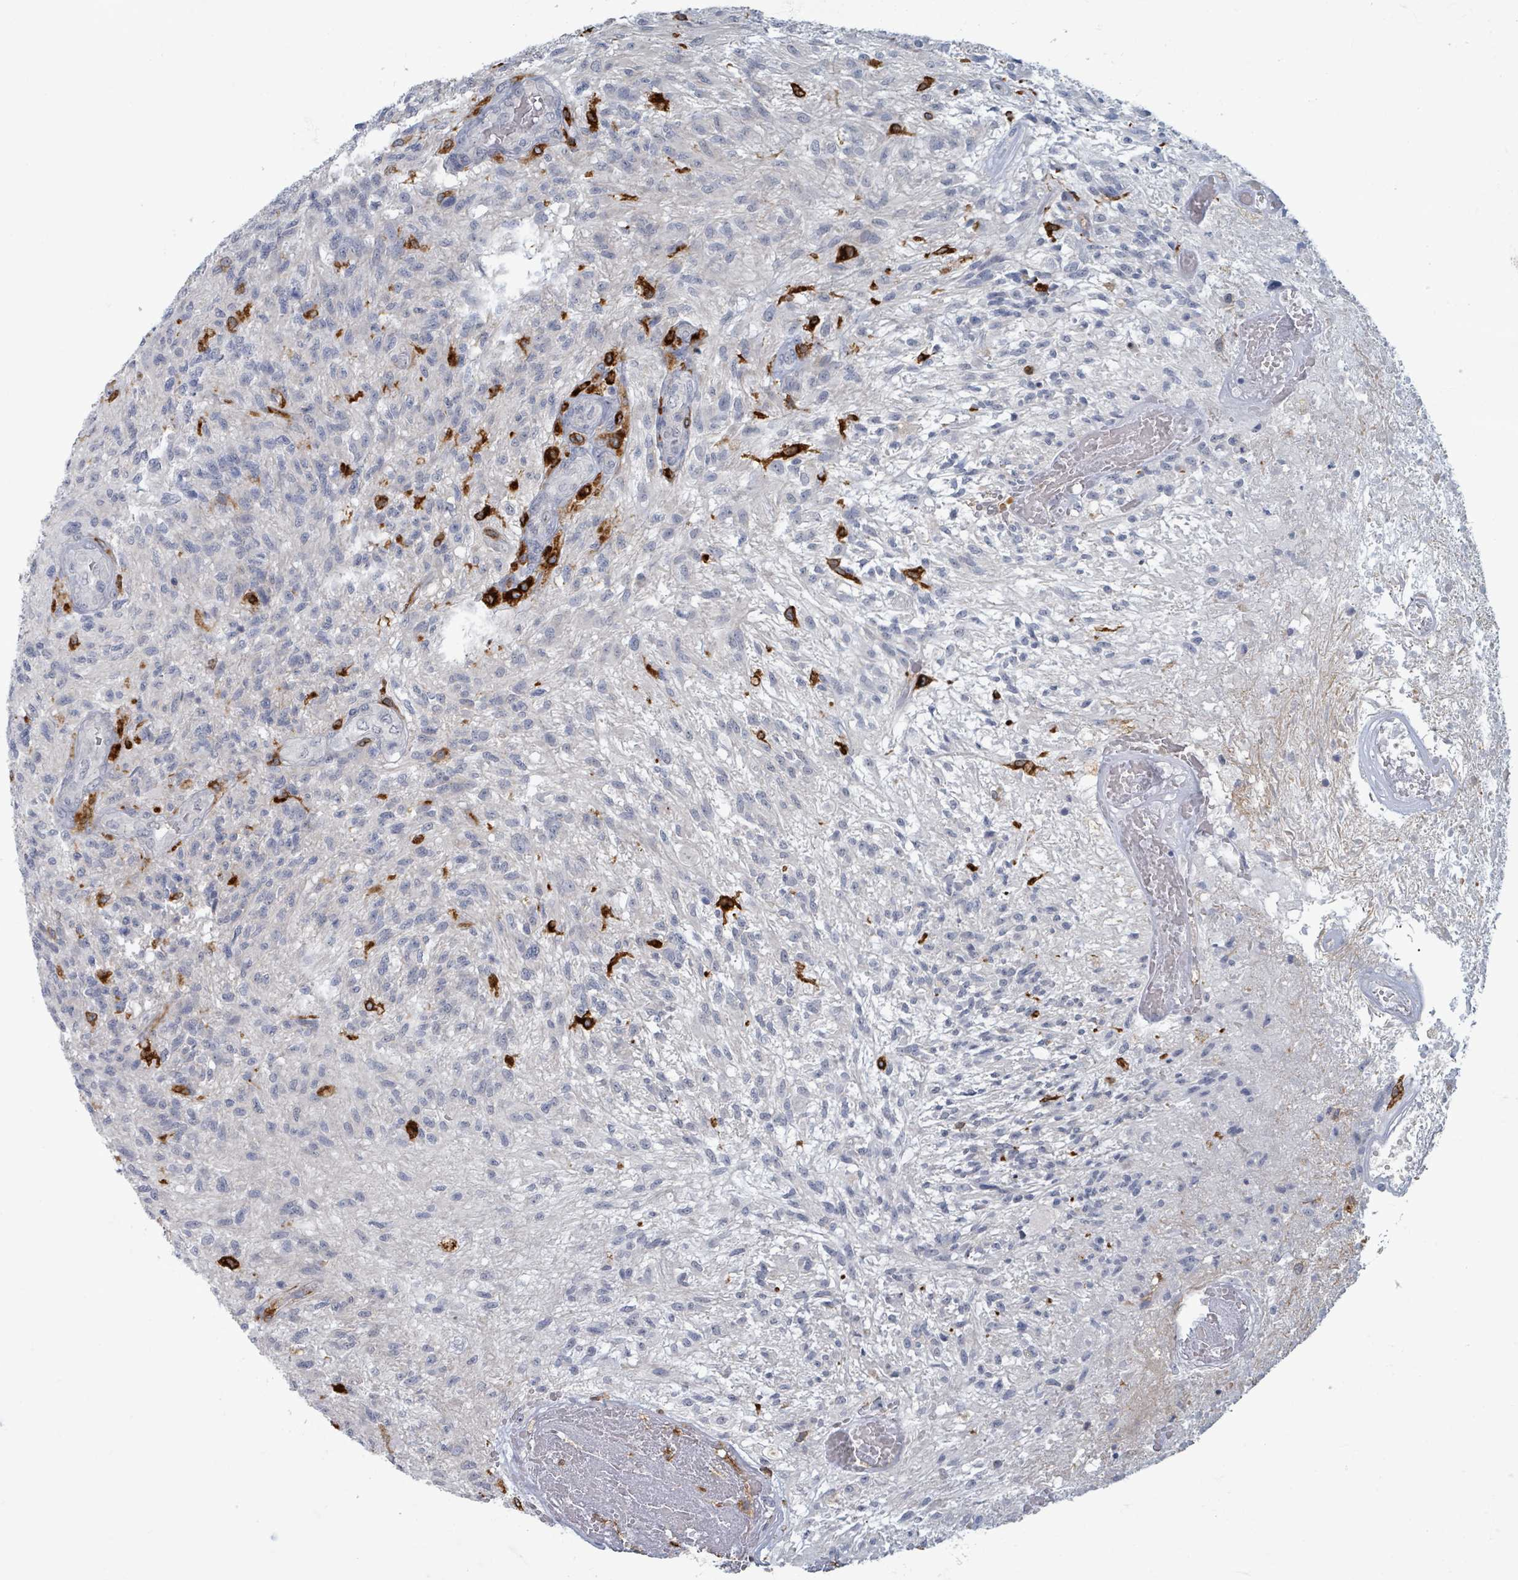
{"staining": {"intensity": "negative", "quantity": "none", "location": "none"}, "tissue": "glioma", "cell_type": "Tumor cells", "image_type": "cancer", "snomed": [{"axis": "morphology", "description": "Glioma, malignant, High grade"}, {"axis": "topography", "description": "Brain"}], "caption": "Human glioma stained for a protein using immunohistochemistry exhibits no expression in tumor cells.", "gene": "WNT11", "patient": {"sex": "male", "age": 56}}